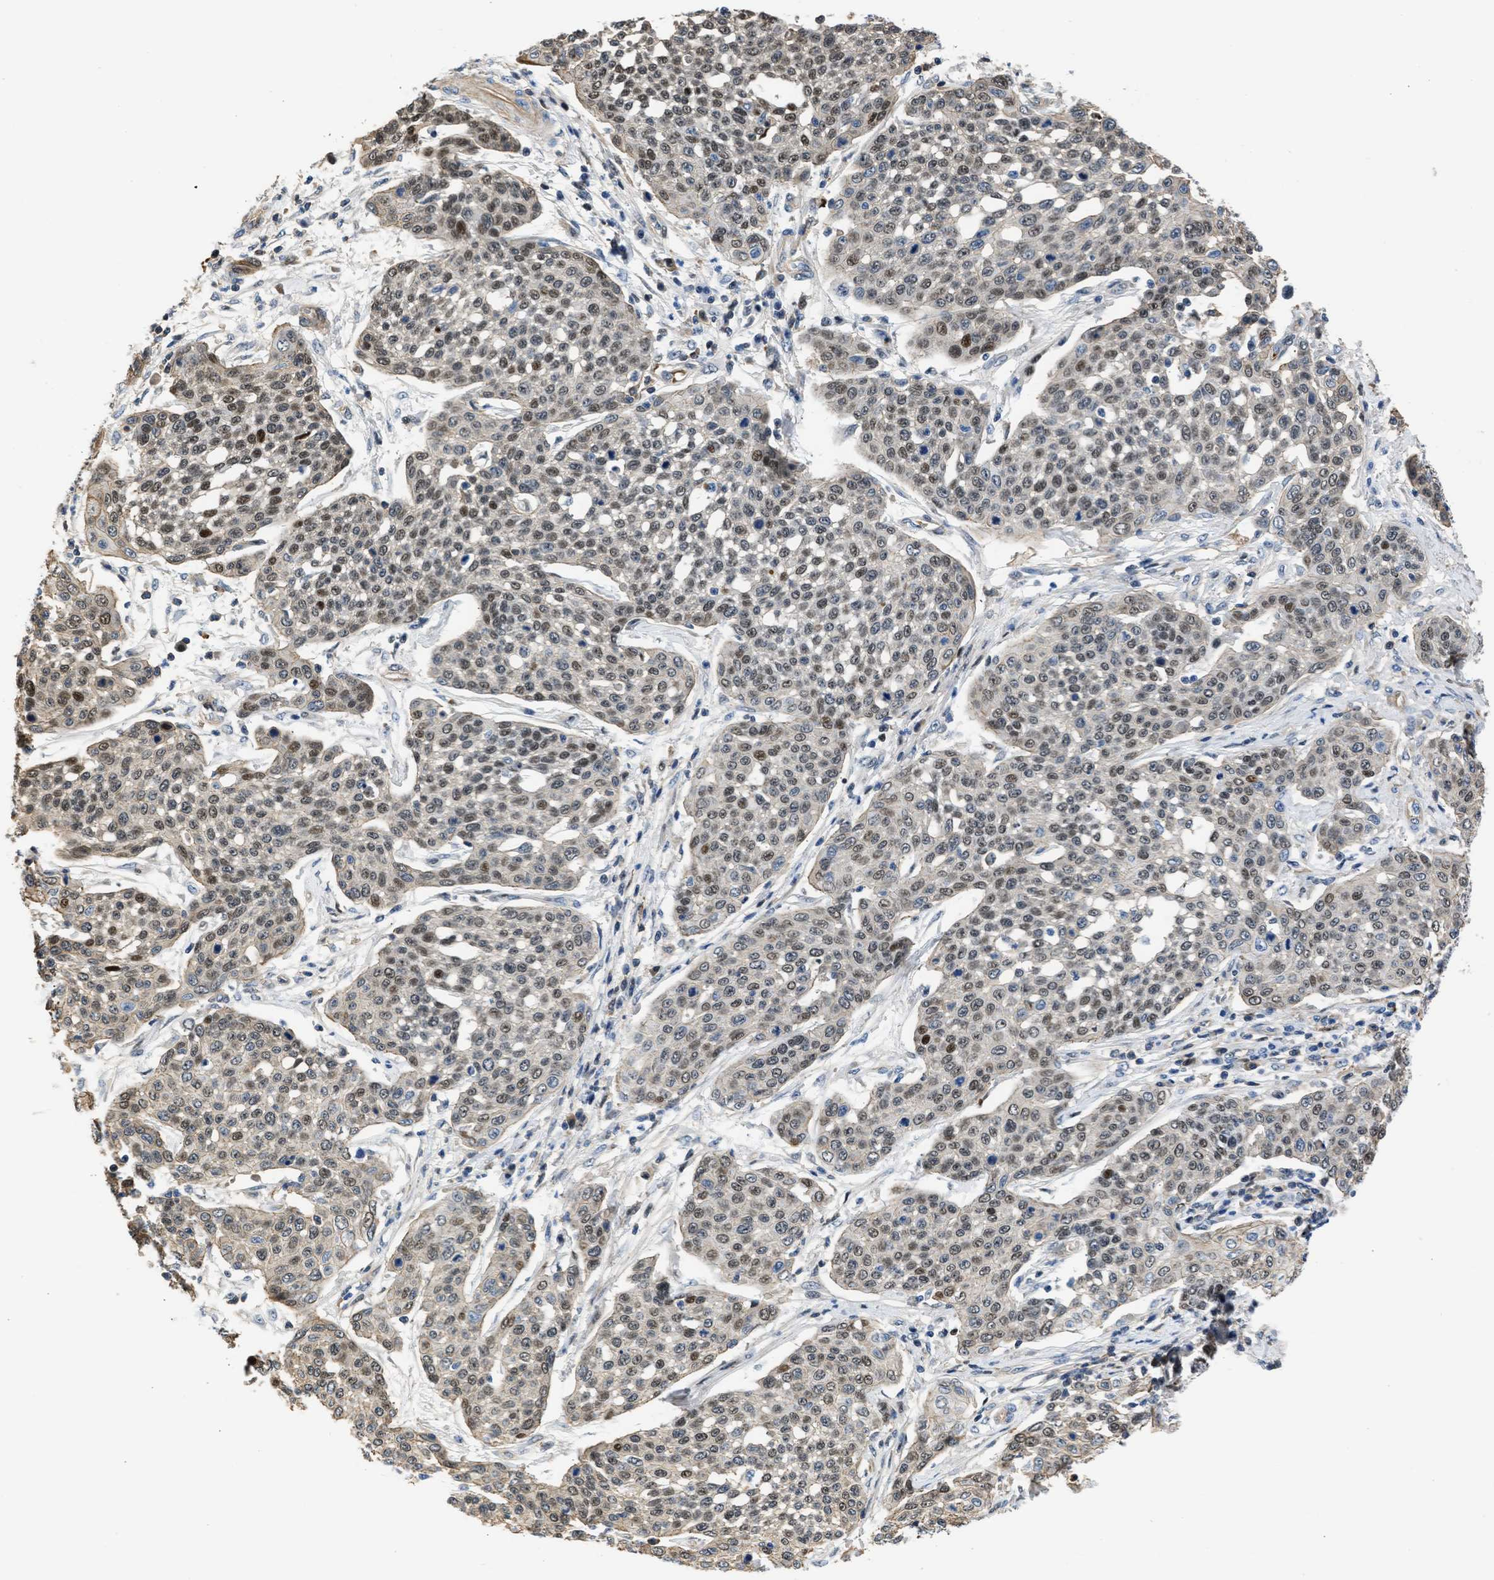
{"staining": {"intensity": "moderate", "quantity": ">75%", "location": "nuclear"}, "tissue": "cervical cancer", "cell_type": "Tumor cells", "image_type": "cancer", "snomed": [{"axis": "morphology", "description": "Squamous cell carcinoma, NOS"}, {"axis": "topography", "description": "Cervix"}], "caption": "A brown stain highlights moderate nuclear positivity of a protein in cervical squamous cell carcinoma tumor cells.", "gene": "MAS1L", "patient": {"sex": "female", "age": 34}}